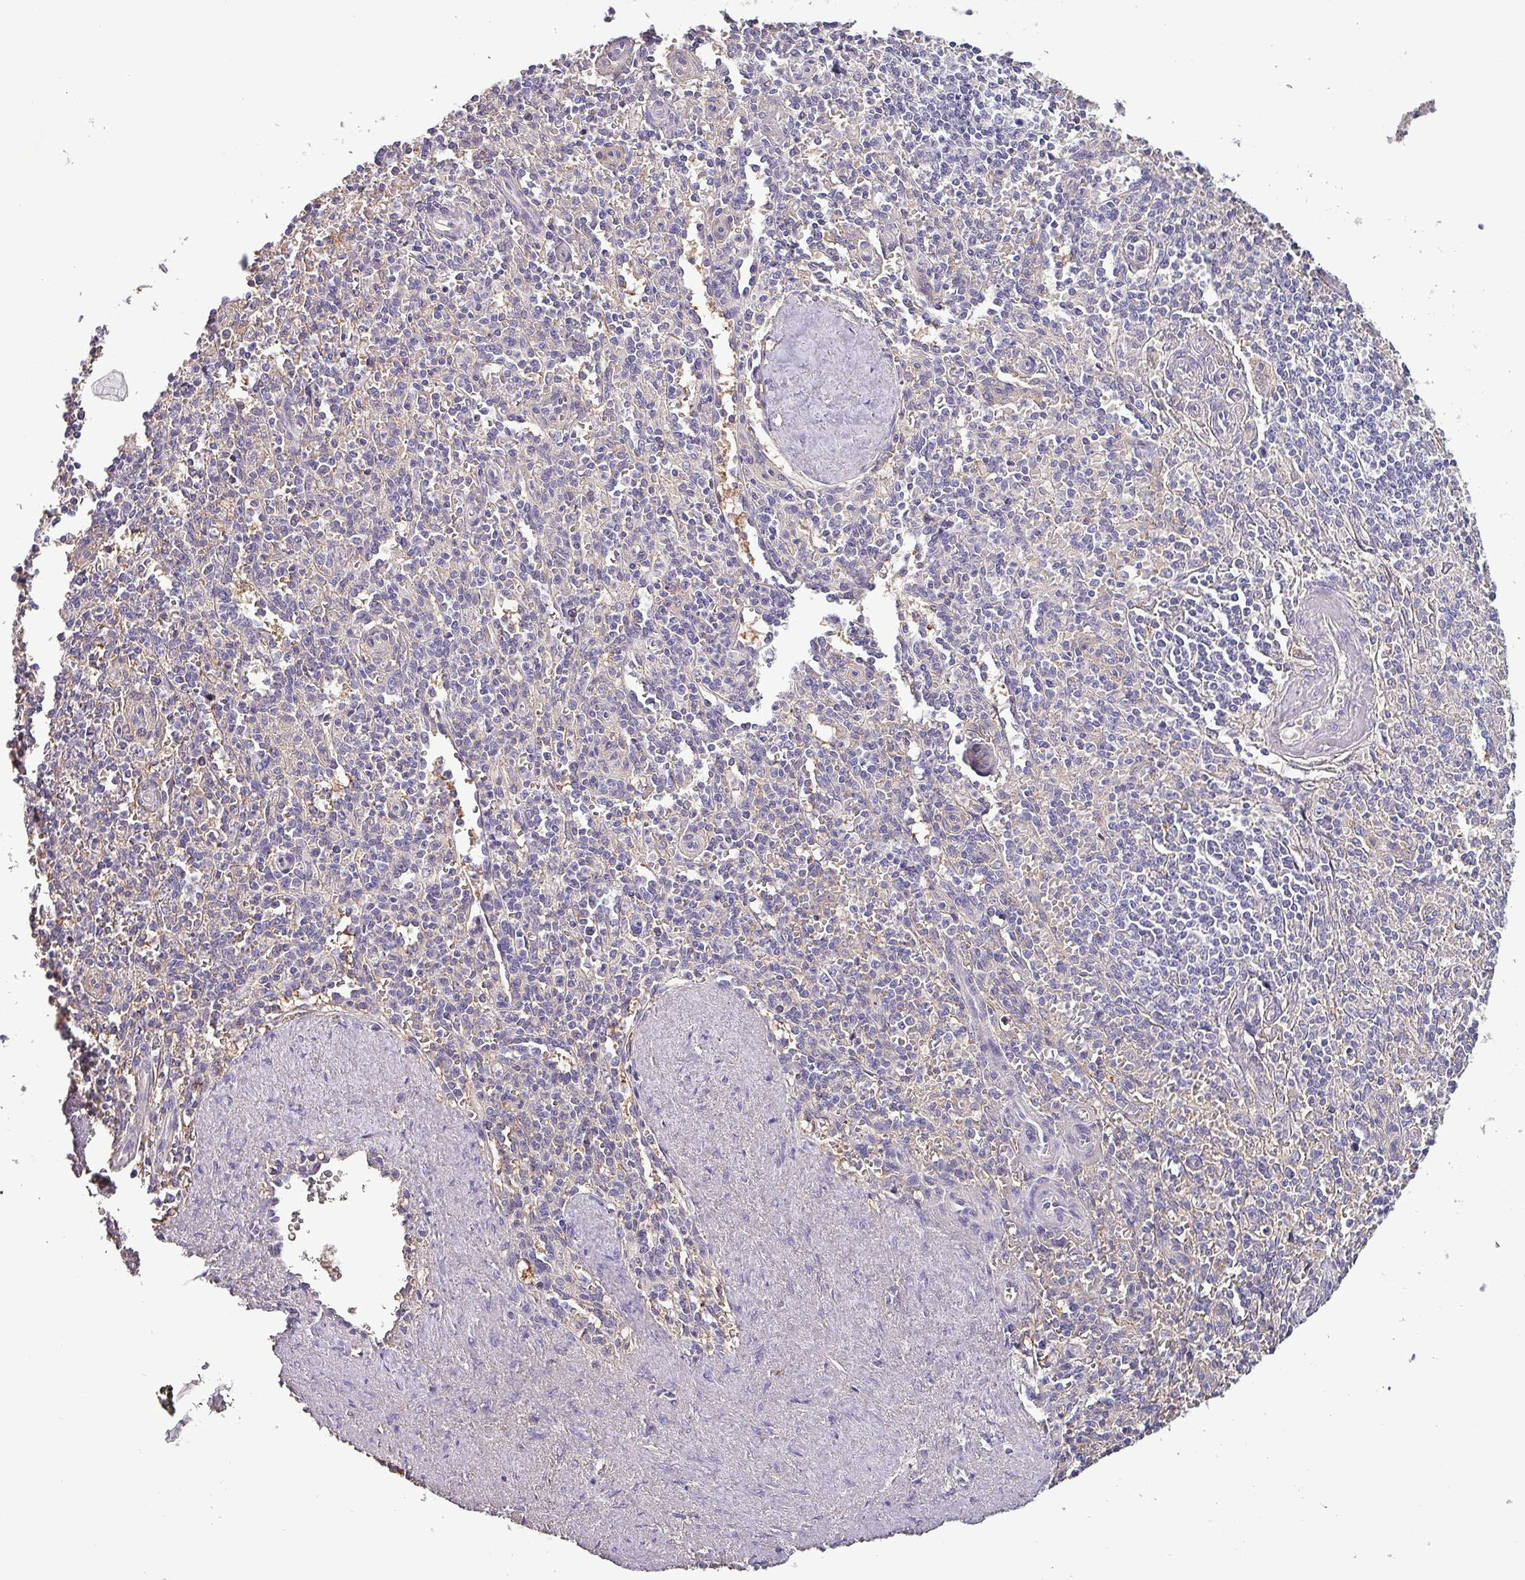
{"staining": {"intensity": "negative", "quantity": "none", "location": "none"}, "tissue": "spleen", "cell_type": "Cells in red pulp", "image_type": "normal", "snomed": [{"axis": "morphology", "description": "Normal tissue, NOS"}, {"axis": "topography", "description": "Spleen"}], "caption": "Cells in red pulp show no significant staining in normal spleen.", "gene": "HTRA4", "patient": {"sex": "female", "age": 70}}